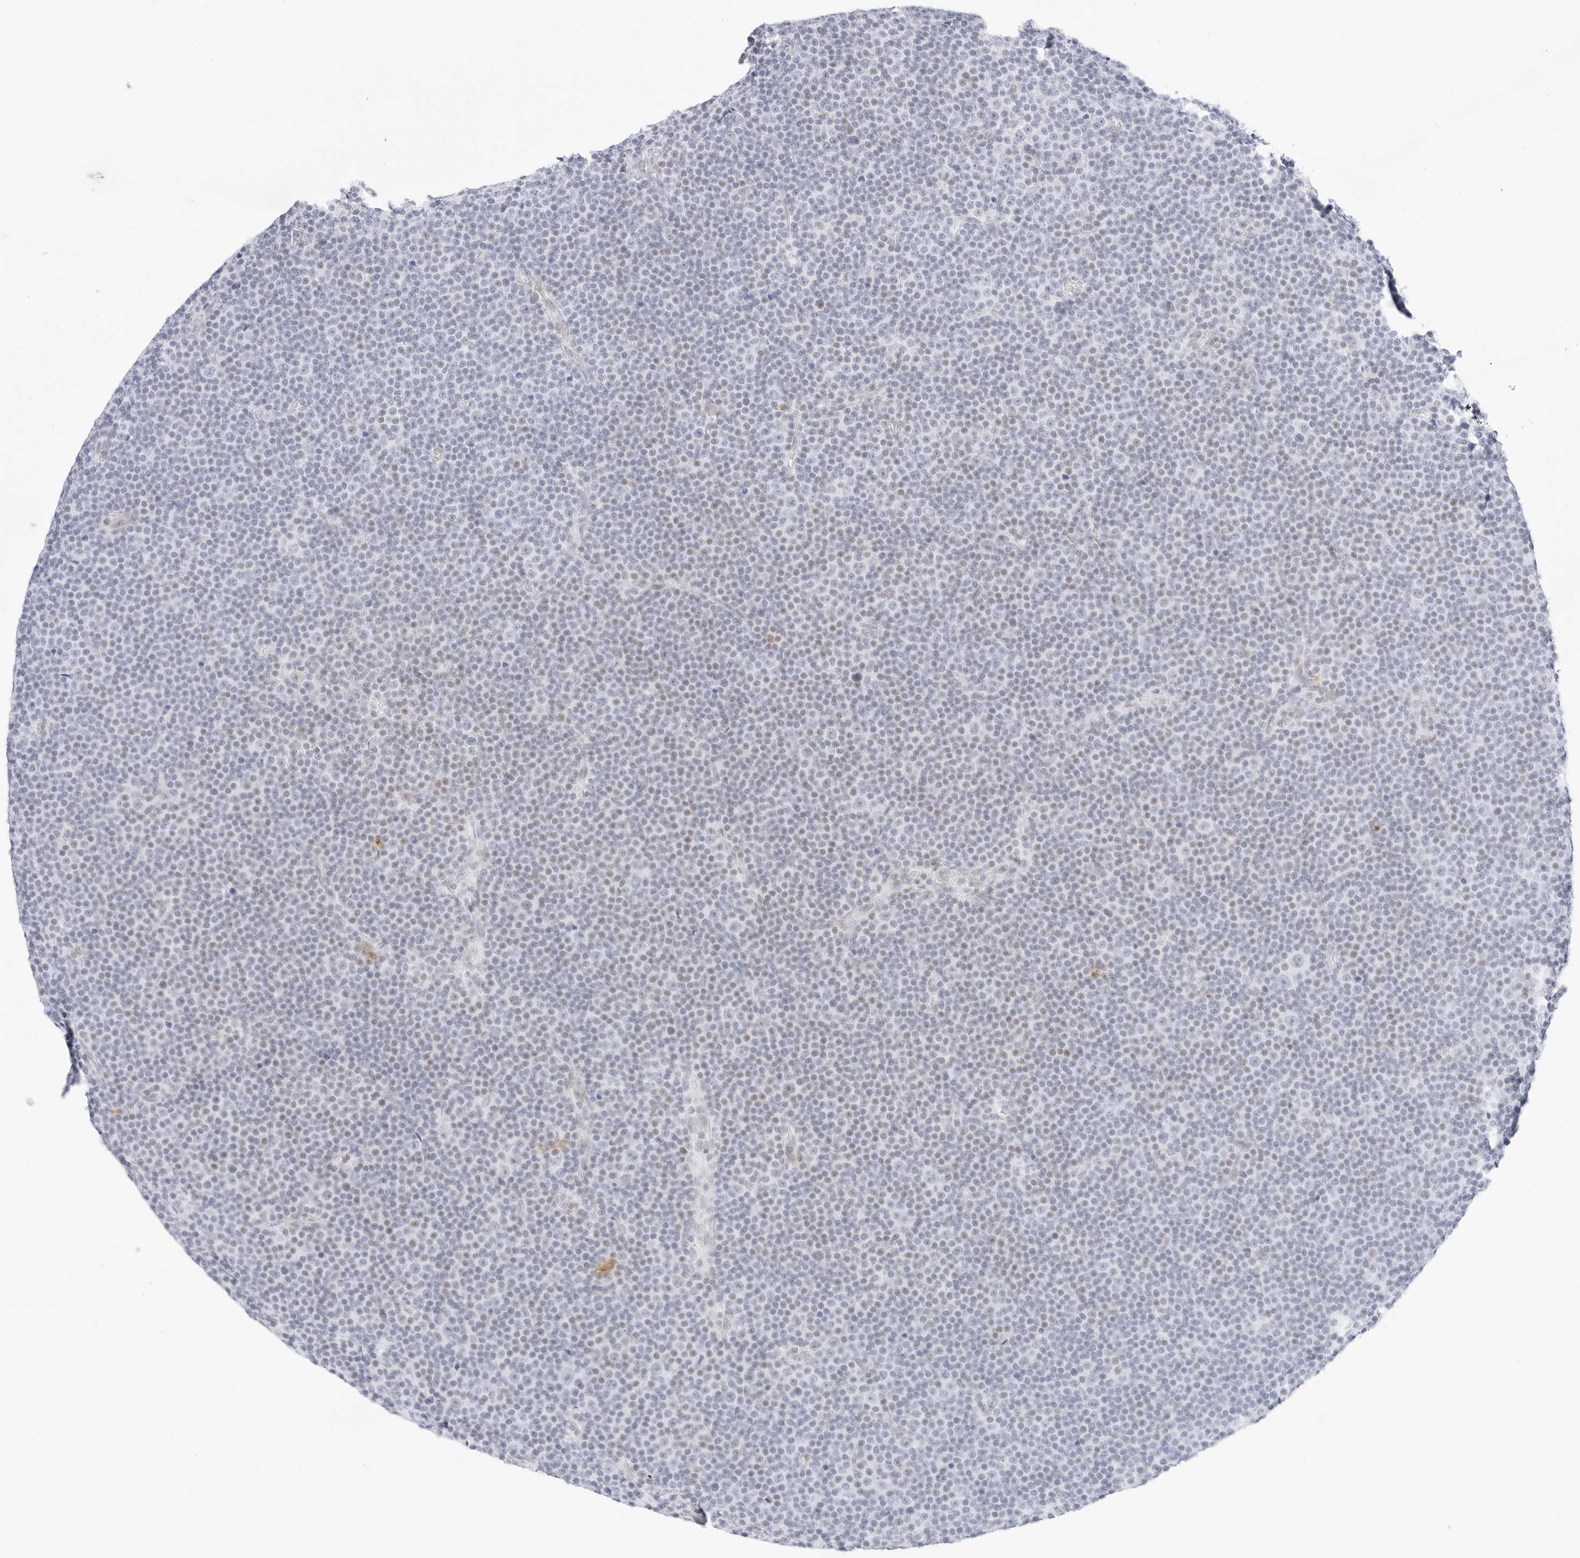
{"staining": {"intensity": "negative", "quantity": "none", "location": "none"}, "tissue": "lymphoma", "cell_type": "Tumor cells", "image_type": "cancer", "snomed": [{"axis": "morphology", "description": "Malignant lymphoma, non-Hodgkin's type, Low grade"}, {"axis": "topography", "description": "Lymph node"}], "caption": "Tumor cells are negative for brown protein staining in lymphoma.", "gene": "CDH1", "patient": {"sex": "female", "age": 67}}